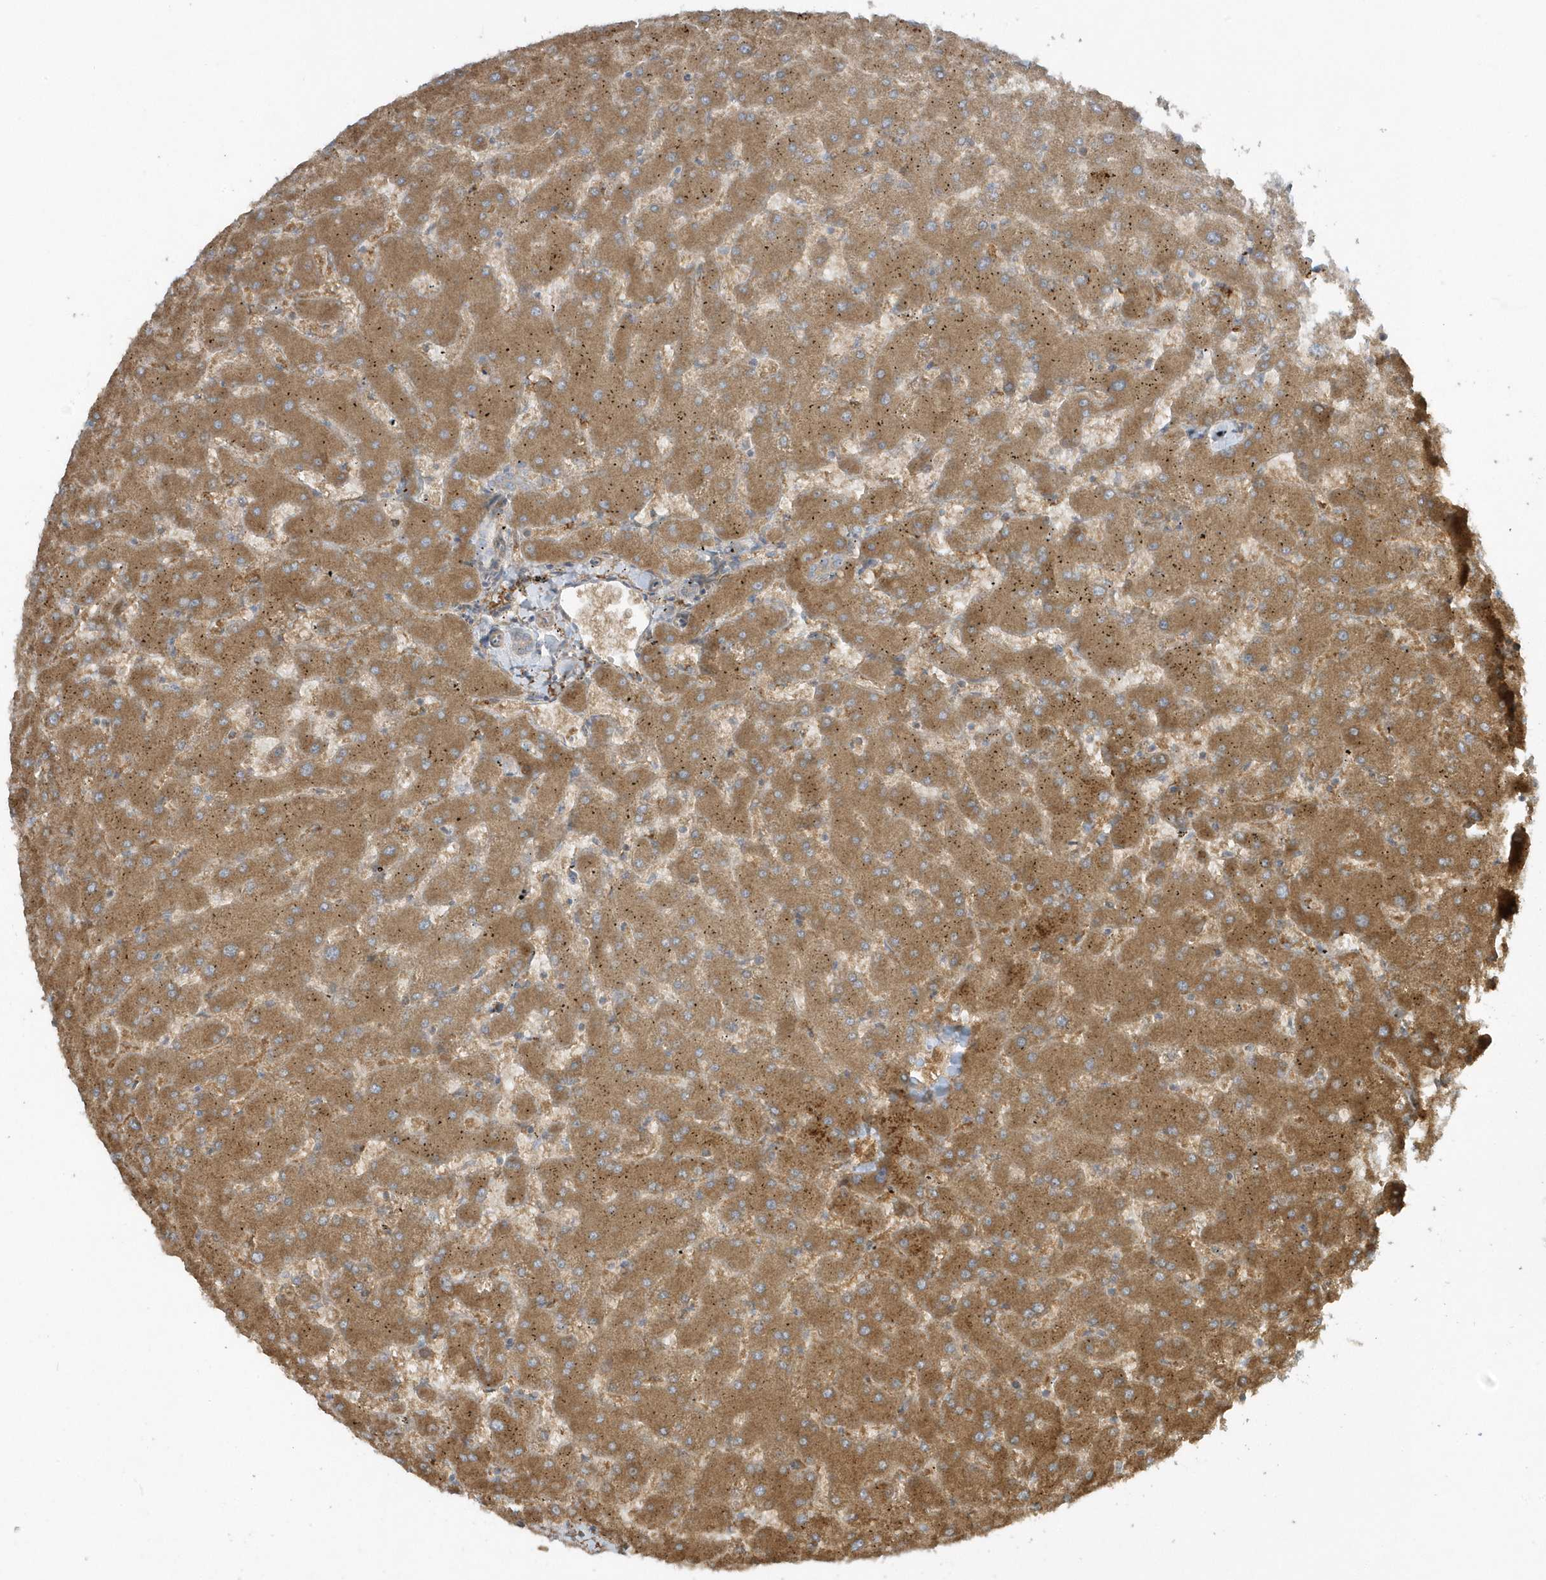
{"staining": {"intensity": "weak", "quantity": "<25%", "location": "cytoplasmic/membranous"}, "tissue": "liver", "cell_type": "Cholangiocytes", "image_type": "normal", "snomed": [{"axis": "morphology", "description": "Normal tissue, NOS"}, {"axis": "topography", "description": "Liver"}], "caption": "High power microscopy image of an immunohistochemistry (IHC) histopathology image of normal liver, revealing no significant expression in cholangiocytes.", "gene": "SLC38A2", "patient": {"sex": "female", "age": 63}}